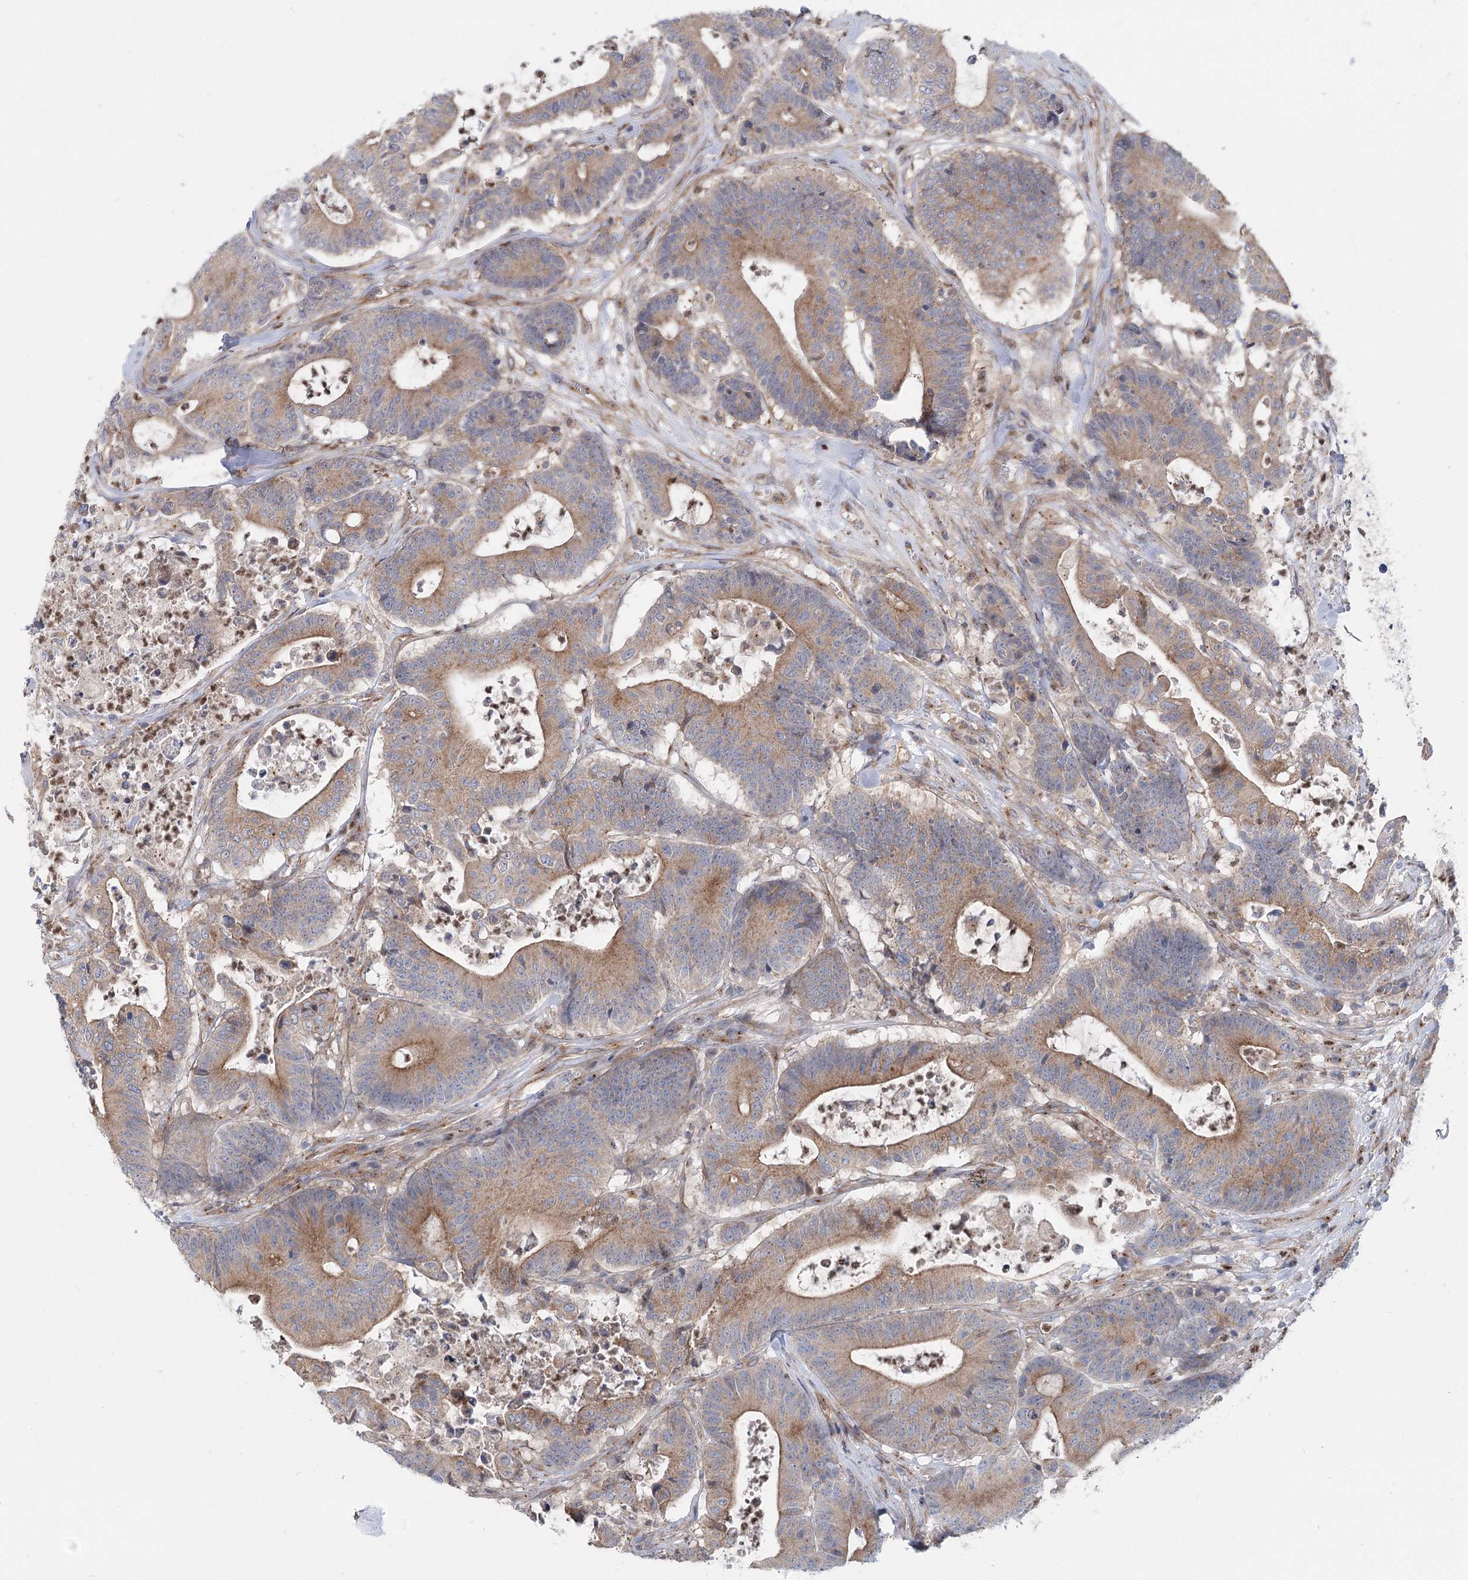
{"staining": {"intensity": "moderate", "quantity": ">75%", "location": "cytoplasmic/membranous"}, "tissue": "colorectal cancer", "cell_type": "Tumor cells", "image_type": "cancer", "snomed": [{"axis": "morphology", "description": "Adenocarcinoma, NOS"}, {"axis": "topography", "description": "Colon"}], "caption": "A histopathology image of human colorectal cancer (adenocarcinoma) stained for a protein exhibits moderate cytoplasmic/membranous brown staining in tumor cells.", "gene": "SCN11A", "patient": {"sex": "female", "age": 84}}